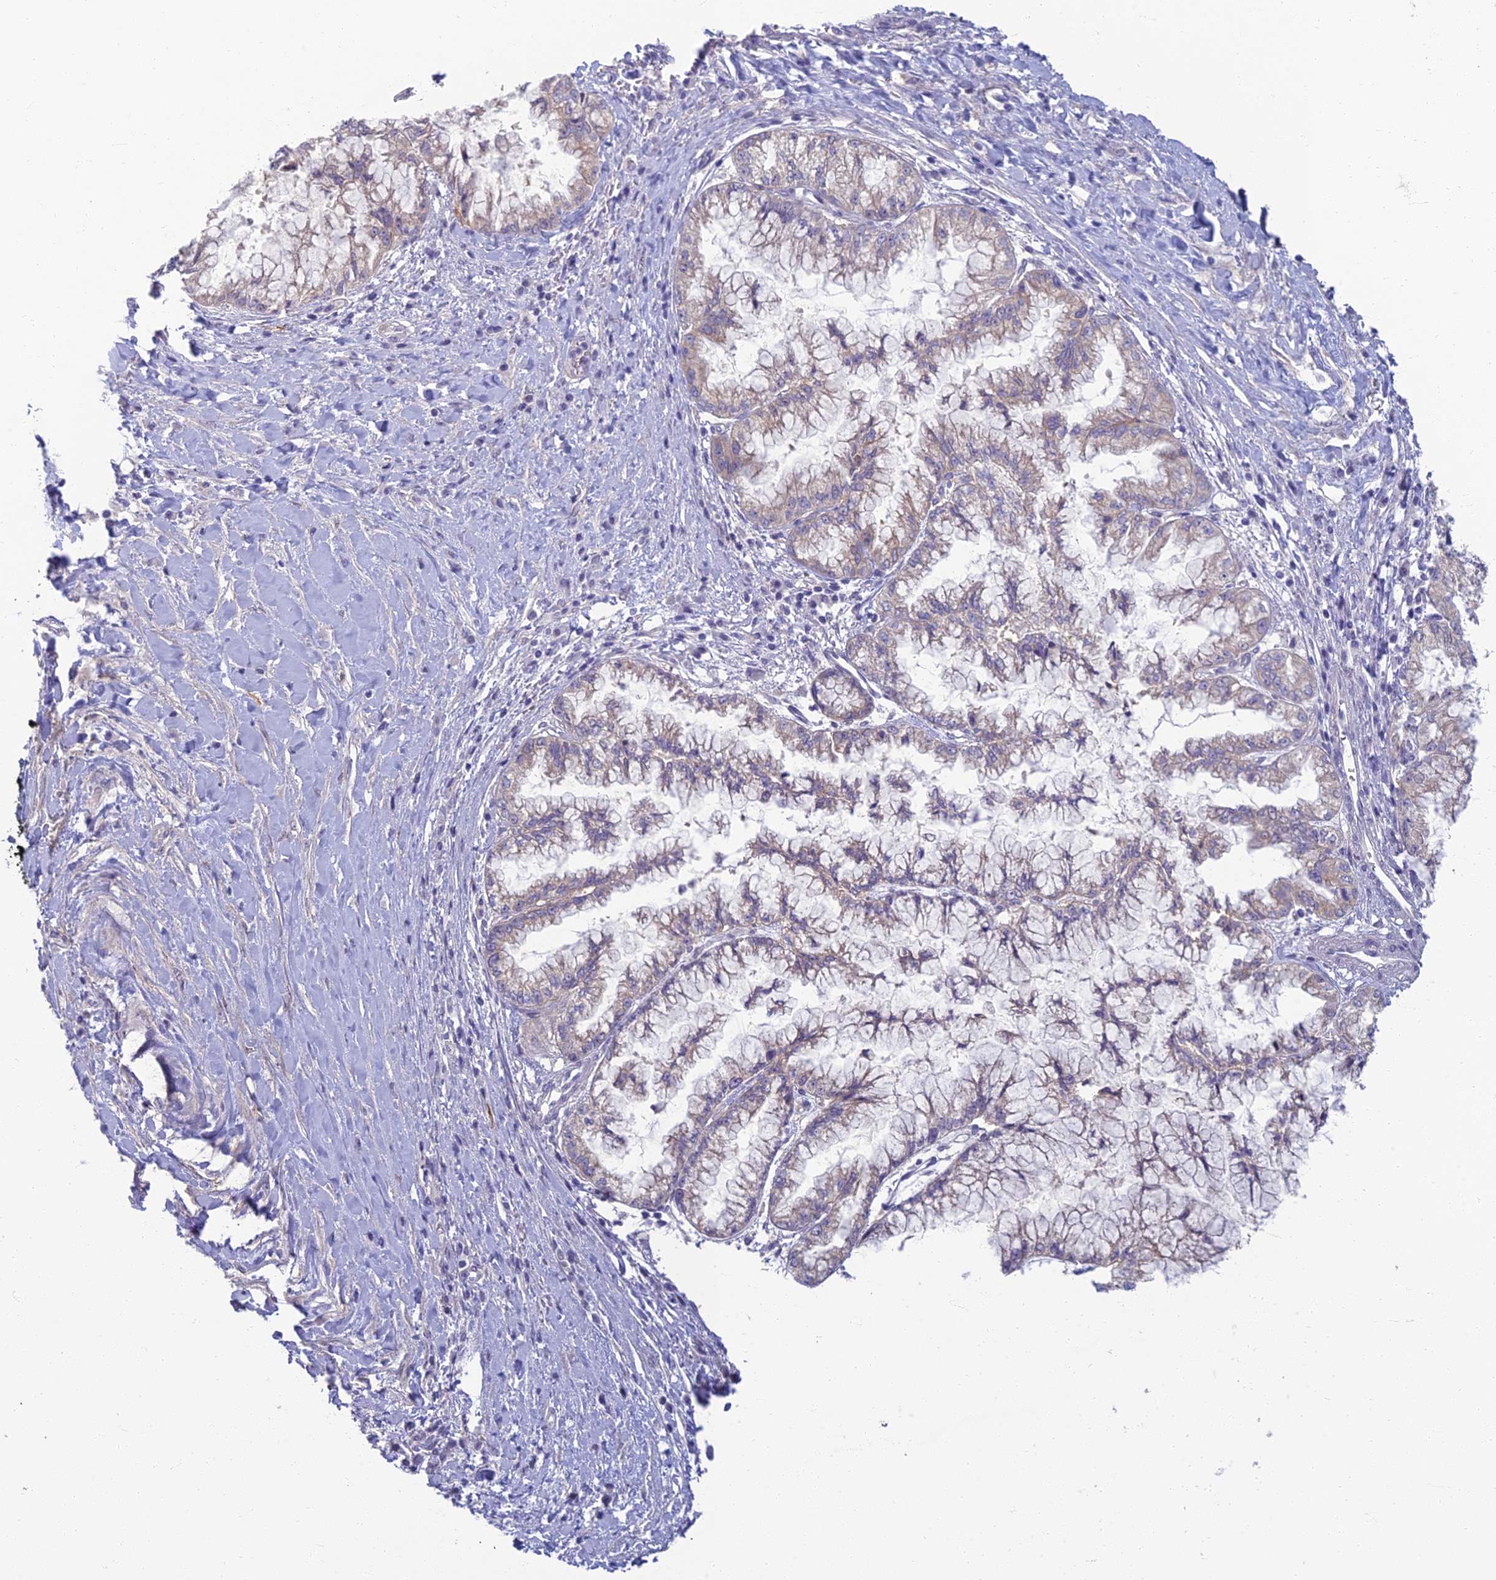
{"staining": {"intensity": "weak", "quantity": "<25%", "location": "cytoplasmic/membranous"}, "tissue": "pancreatic cancer", "cell_type": "Tumor cells", "image_type": "cancer", "snomed": [{"axis": "morphology", "description": "Adenocarcinoma, NOS"}, {"axis": "topography", "description": "Pancreas"}], "caption": "The photomicrograph demonstrates no significant expression in tumor cells of pancreatic cancer (adenocarcinoma). (Stains: DAB (3,3'-diaminobenzidine) immunohistochemistry (IHC) with hematoxylin counter stain, Microscopy: brightfield microscopy at high magnification).", "gene": "NEURL1", "patient": {"sex": "male", "age": 73}}